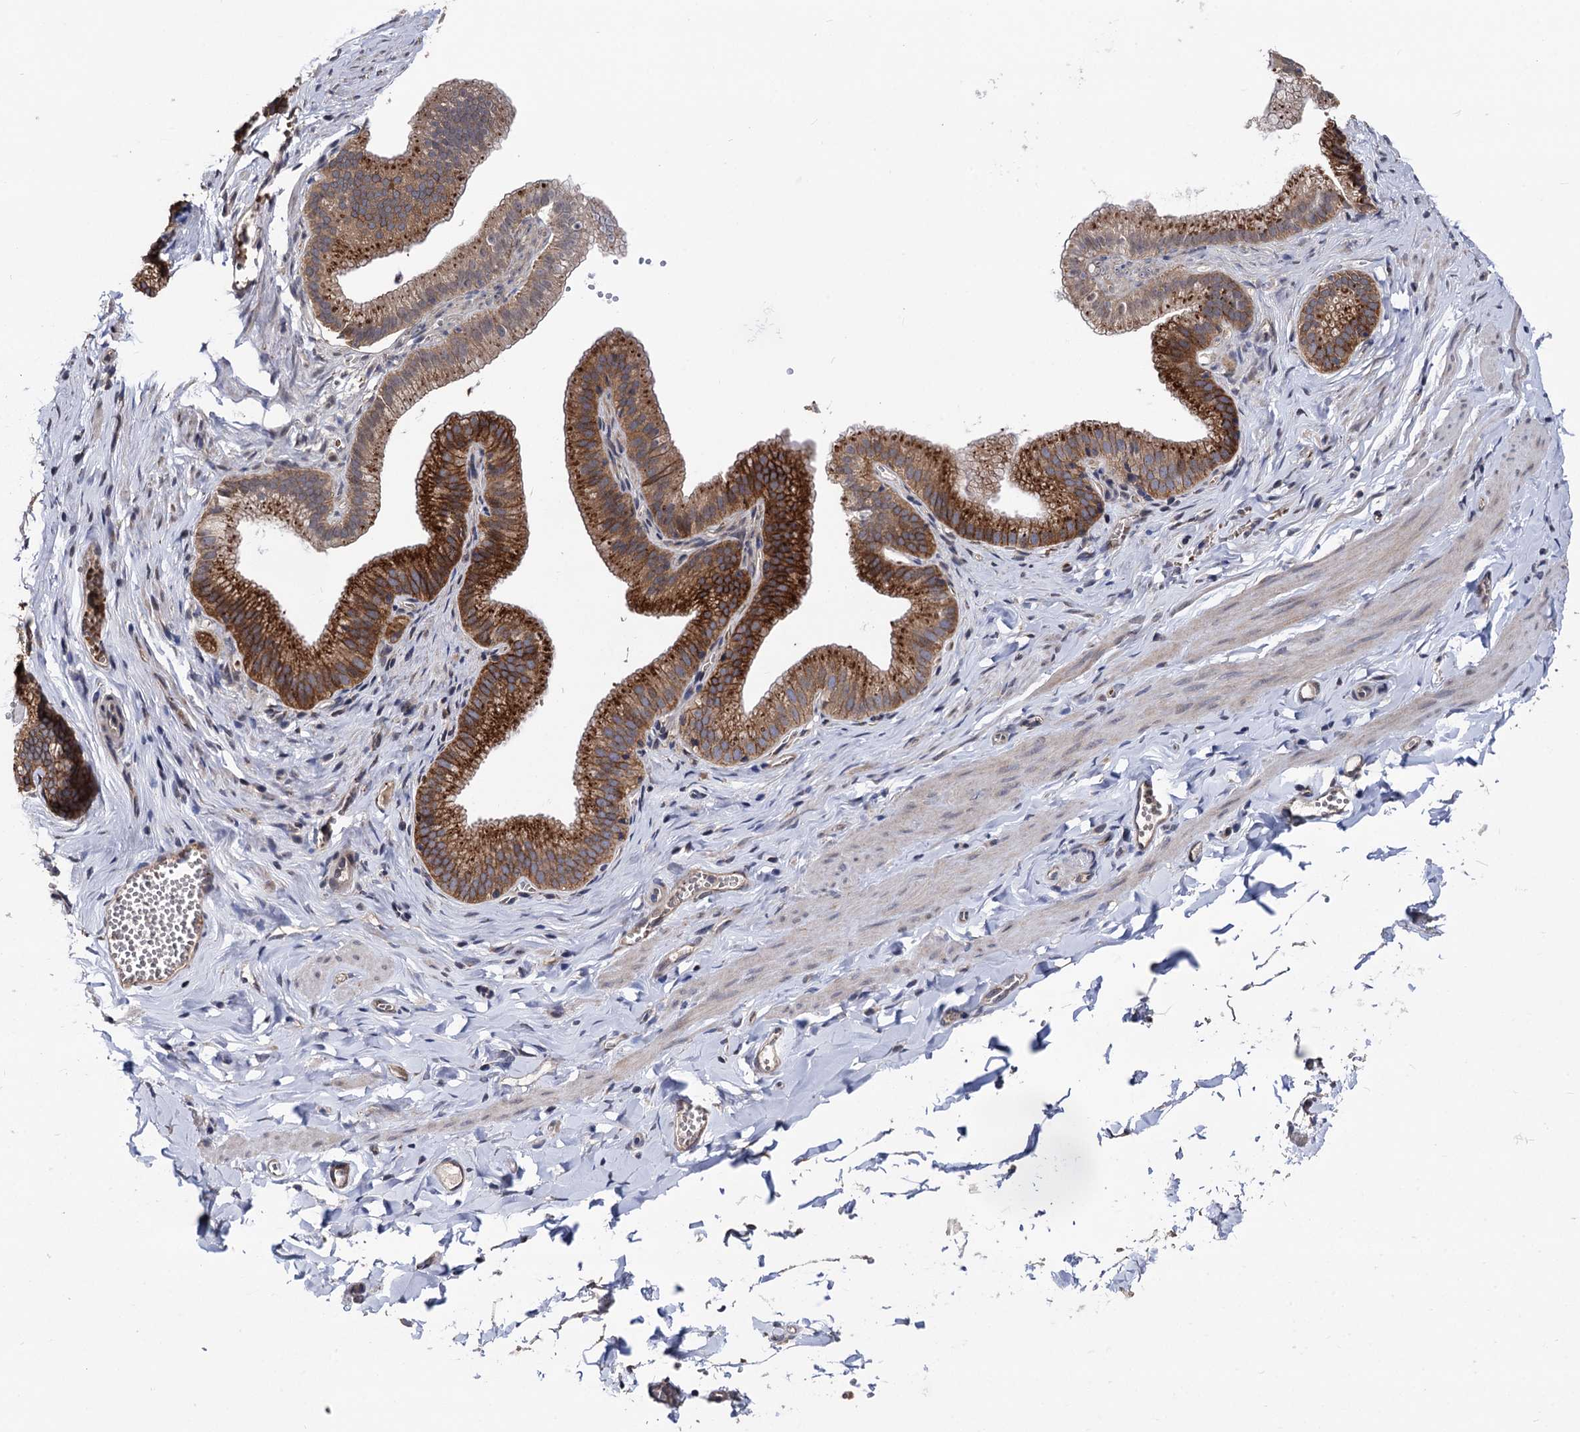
{"staining": {"intensity": "negative", "quantity": "none", "location": "none"}, "tissue": "adipose tissue", "cell_type": "Adipocytes", "image_type": "normal", "snomed": [{"axis": "morphology", "description": "Normal tissue, NOS"}, {"axis": "topography", "description": "Gallbladder"}, {"axis": "topography", "description": "Peripheral nerve tissue"}], "caption": "Micrograph shows no significant protein staining in adipocytes of normal adipose tissue.", "gene": "SMAGP", "patient": {"sex": "male", "age": 38}}